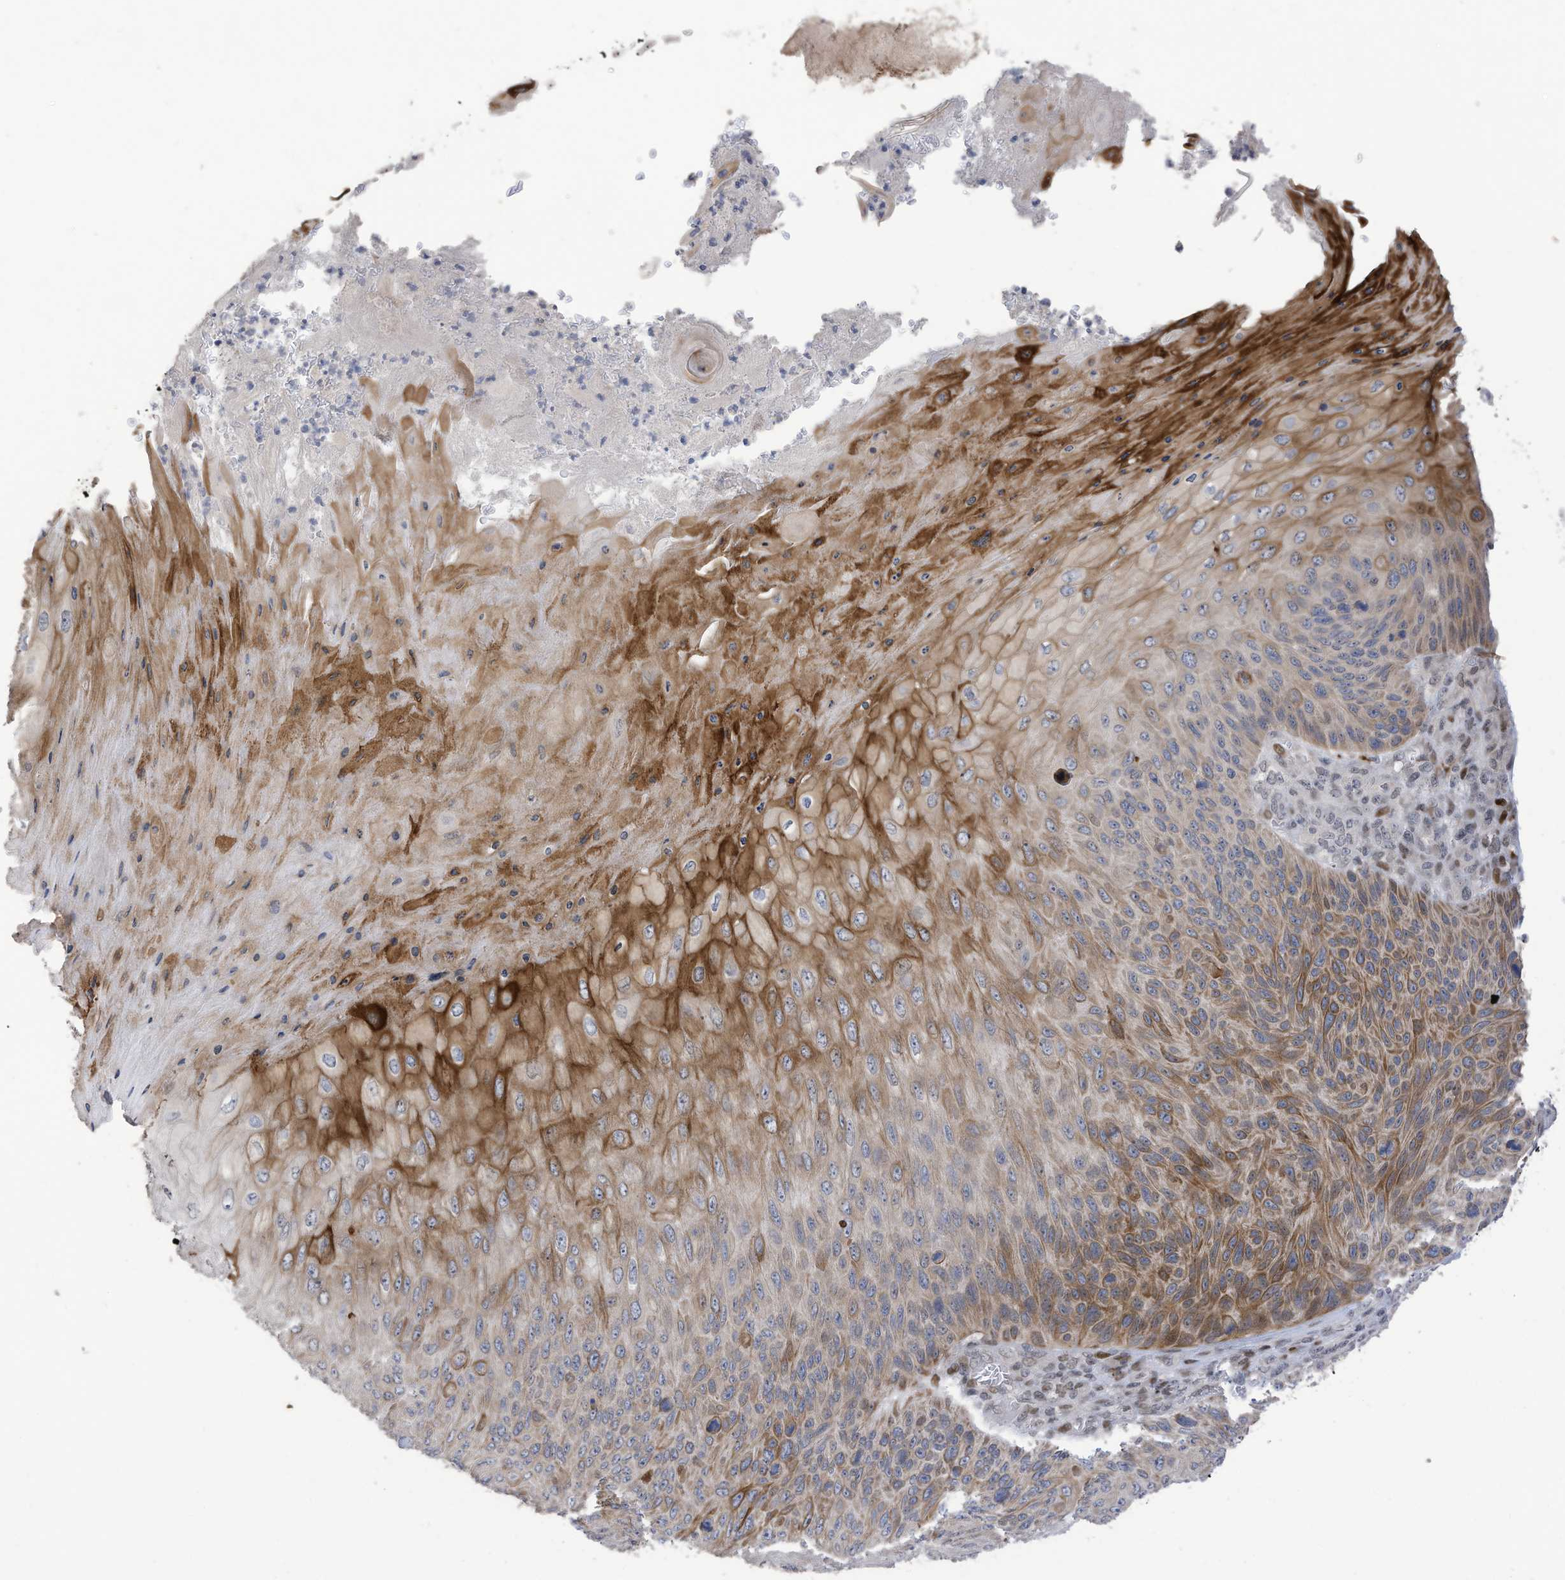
{"staining": {"intensity": "moderate", "quantity": ">75%", "location": "cytoplasmic/membranous"}, "tissue": "skin cancer", "cell_type": "Tumor cells", "image_type": "cancer", "snomed": [{"axis": "morphology", "description": "Squamous cell carcinoma, NOS"}, {"axis": "topography", "description": "Skin"}], "caption": "Immunohistochemical staining of human skin cancer demonstrates medium levels of moderate cytoplasmic/membranous positivity in about >75% of tumor cells.", "gene": "RABL3", "patient": {"sex": "female", "age": 88}}